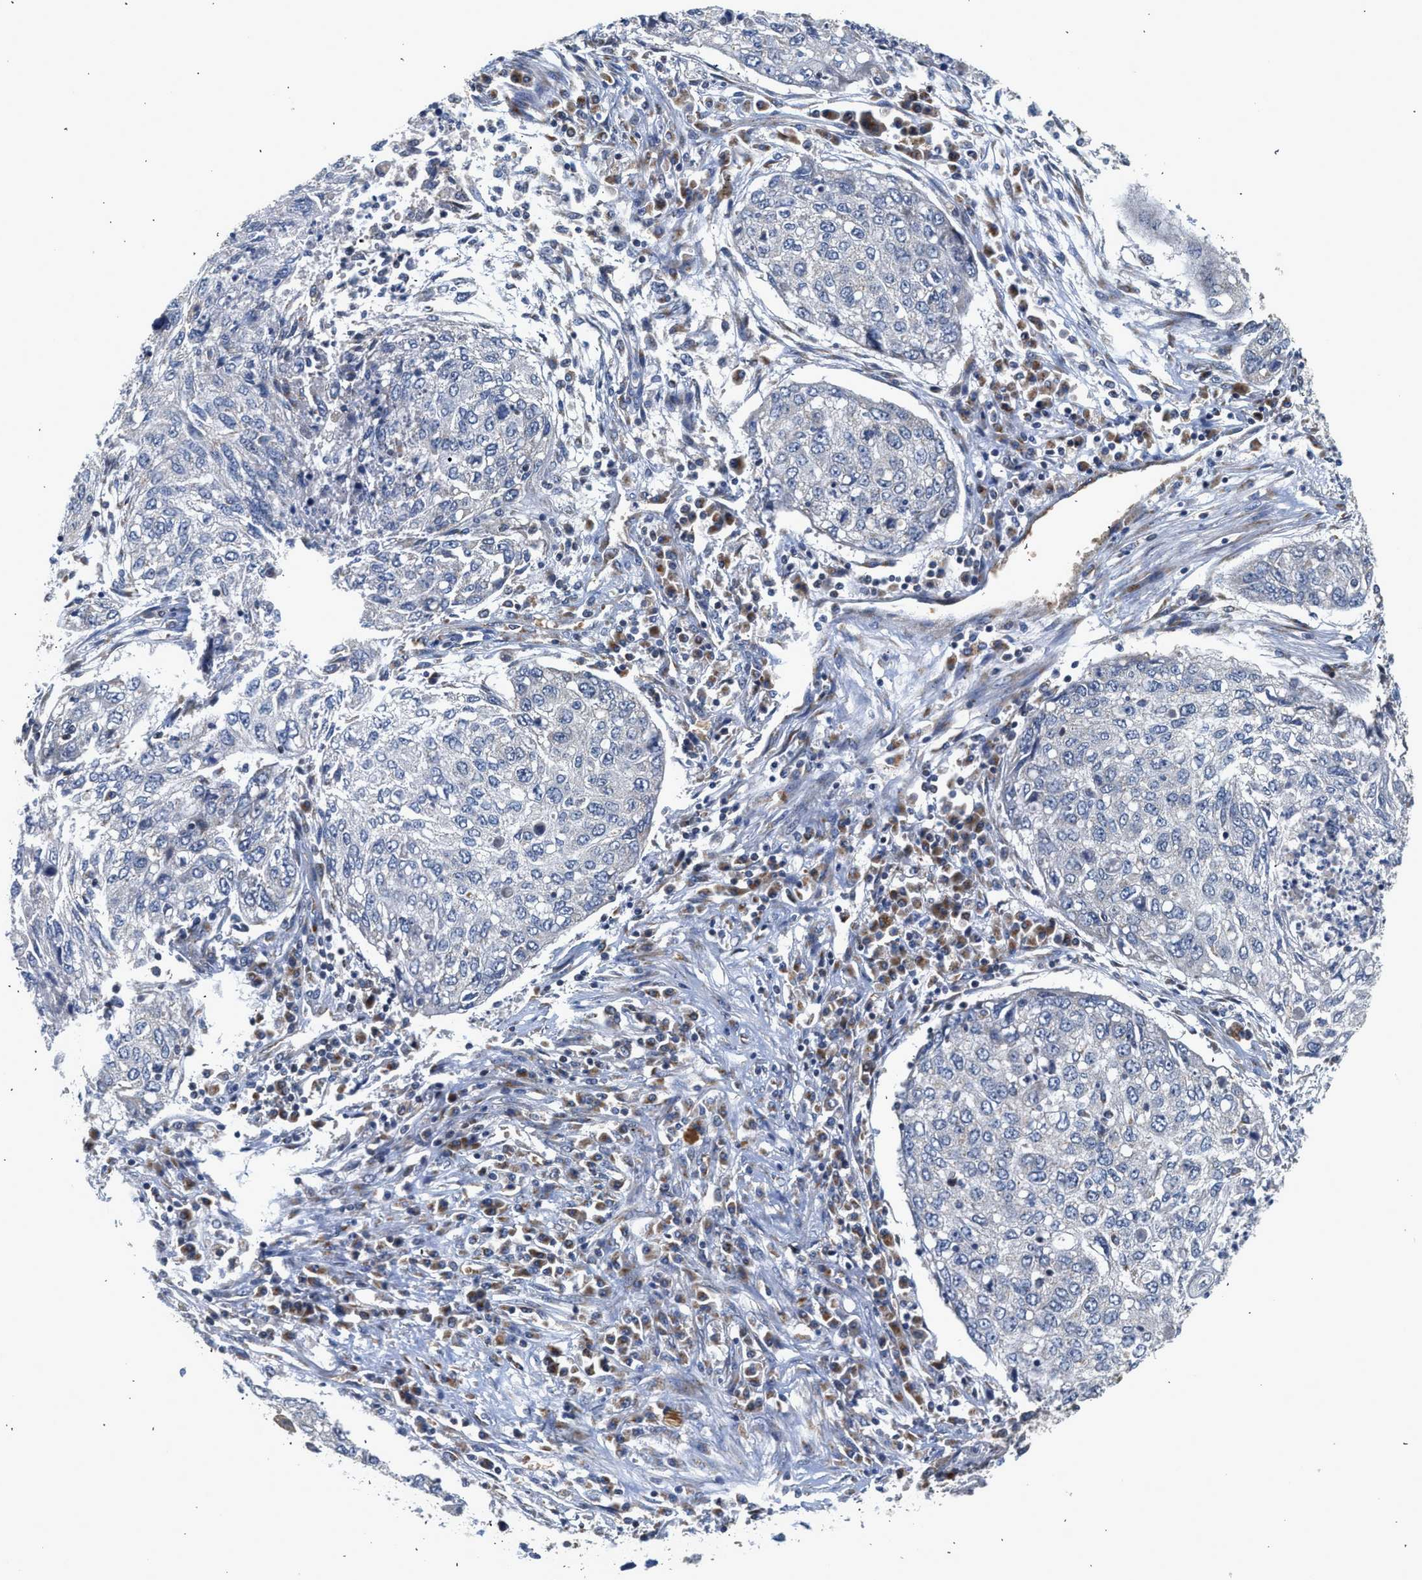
{"staining": {"intensity": "negative", "quantity": "none", "location": "none"}, "tissue": "lung cancer", "cell_type": "Tumor cells", "image_type": "cancer", "snomed": [{"axis": "morphology", "description": "Squamous cell carcinoma, NOS"}, {"axis": "topography", "description": "Lung"}], "caption": "This is an IHC image of lung cancer. There is no expression in tumor cells.", "gene": "PIM1", "patient": {"sex": "female", "age": 63}}